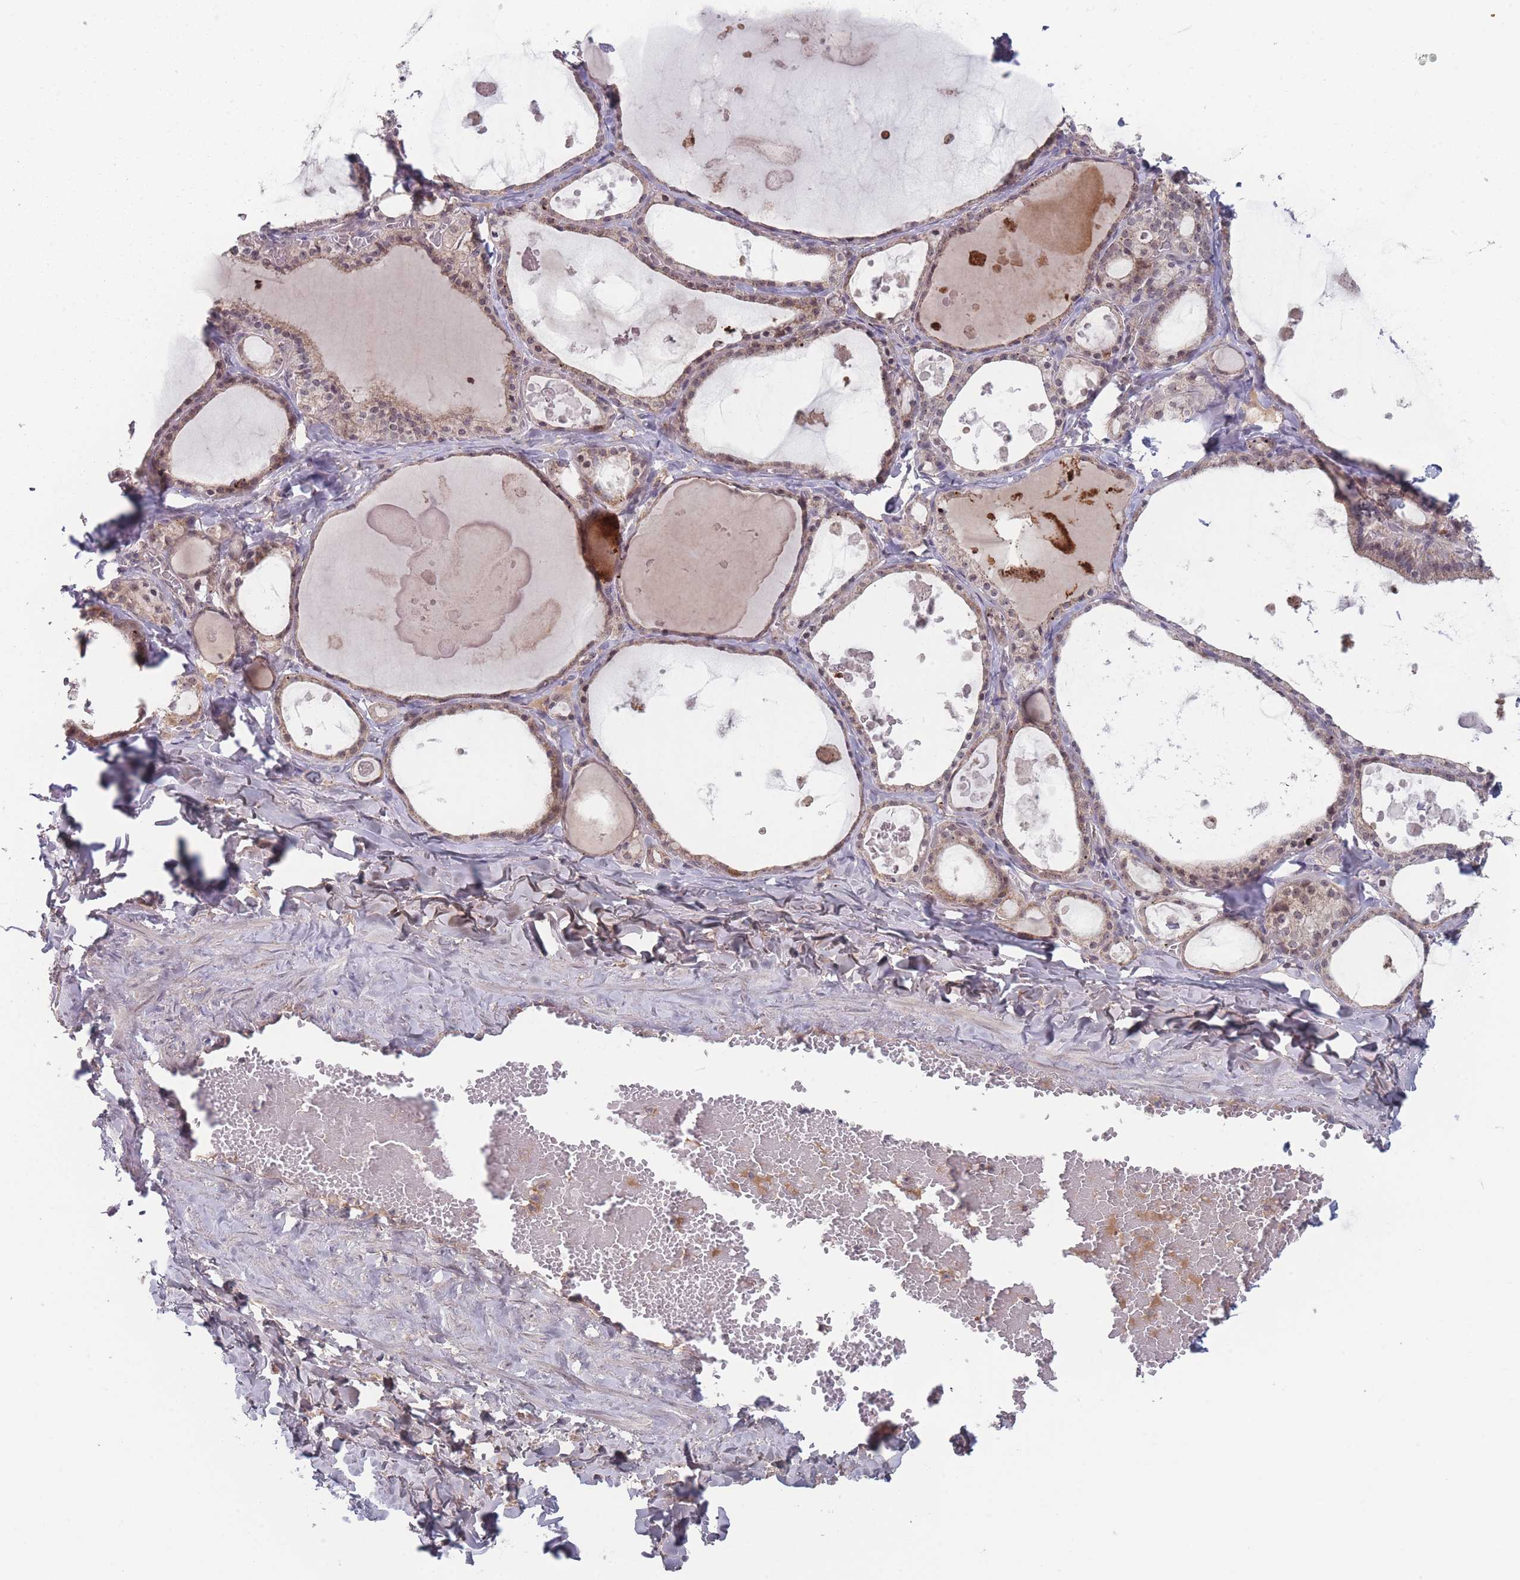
{"staining": {"intensity": "moderate", "quantity": ">75%", "location": "cytoplasmic/membranous,nuclear"}, "tissue": "thyroid gland", "cell_type": "Glandular cells", "image_type": "normal", "snomed": [{"axis": "morphology", "description": "Normal tissue, NOS"}, {"axis": "topography", "description": "Thyroid gland"}], "caption": "Immunohistochemical staining of unremarkable human thyroid gland demonstrates moderate cytoplasmic/membranous,nuclear protein staining in approximately >75% of glandular cells.", "gene": "TMEM232", "patient": {"sex": "male", "age": 56}}